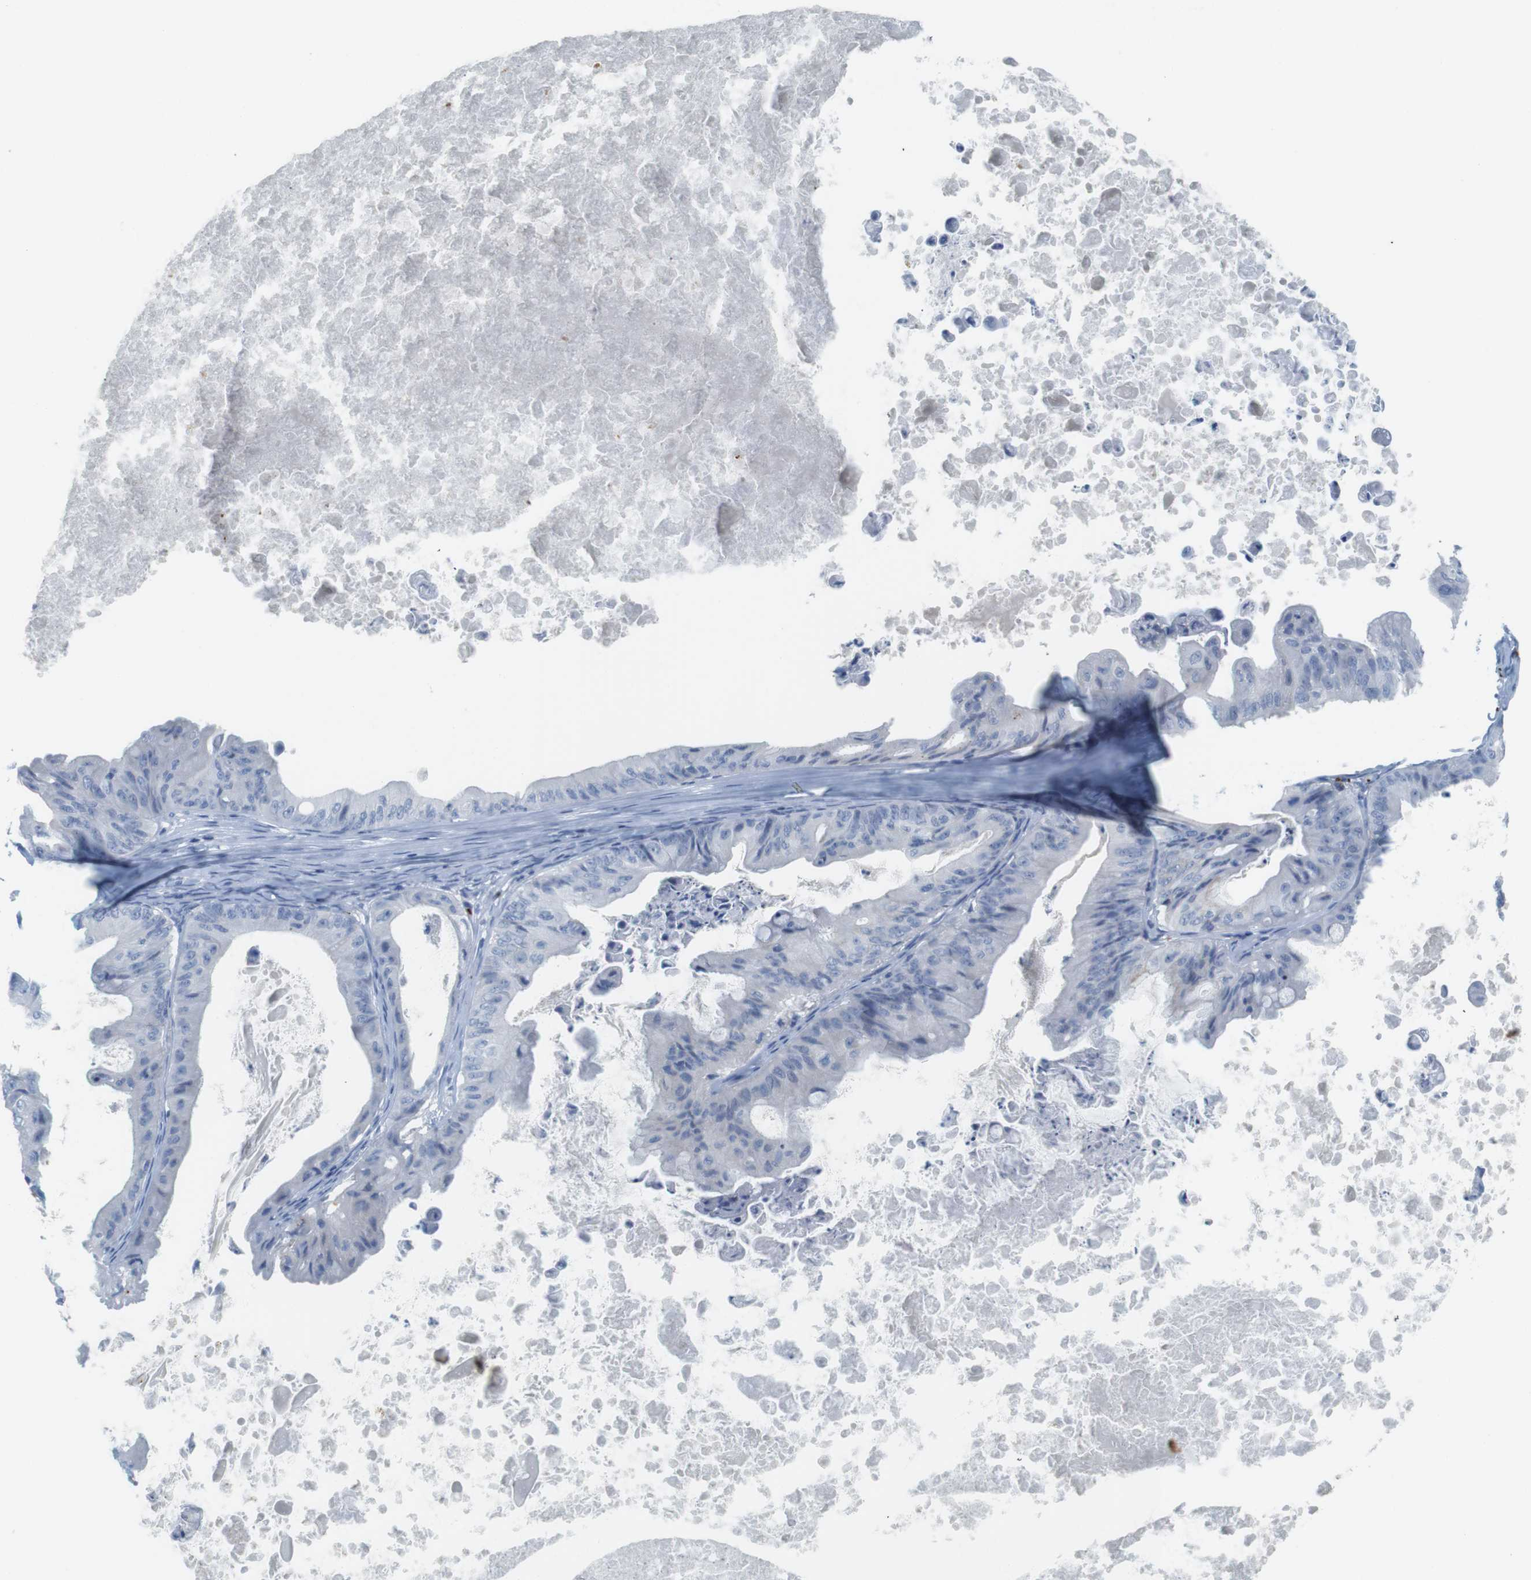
{"staining": {"intensity": "negative", "quantity": "none", "location": "none"}, "tissue": "ovarian cancer", "cell_type": "Tumor cells", "image_type": "cancer", "snomed": [{"axis": "morphology", "description": "Cystadenocarcinoma, mucinous, NOS"}, {"axis": "topography", "description": "Ovary"}], "caption": "Image shows no significant protein positivity in tumor cells of mucinous cystadenocarcinoma (ovarian).", "gene": "YIPF1", "patient": {"sex": "female", "age": 37}}